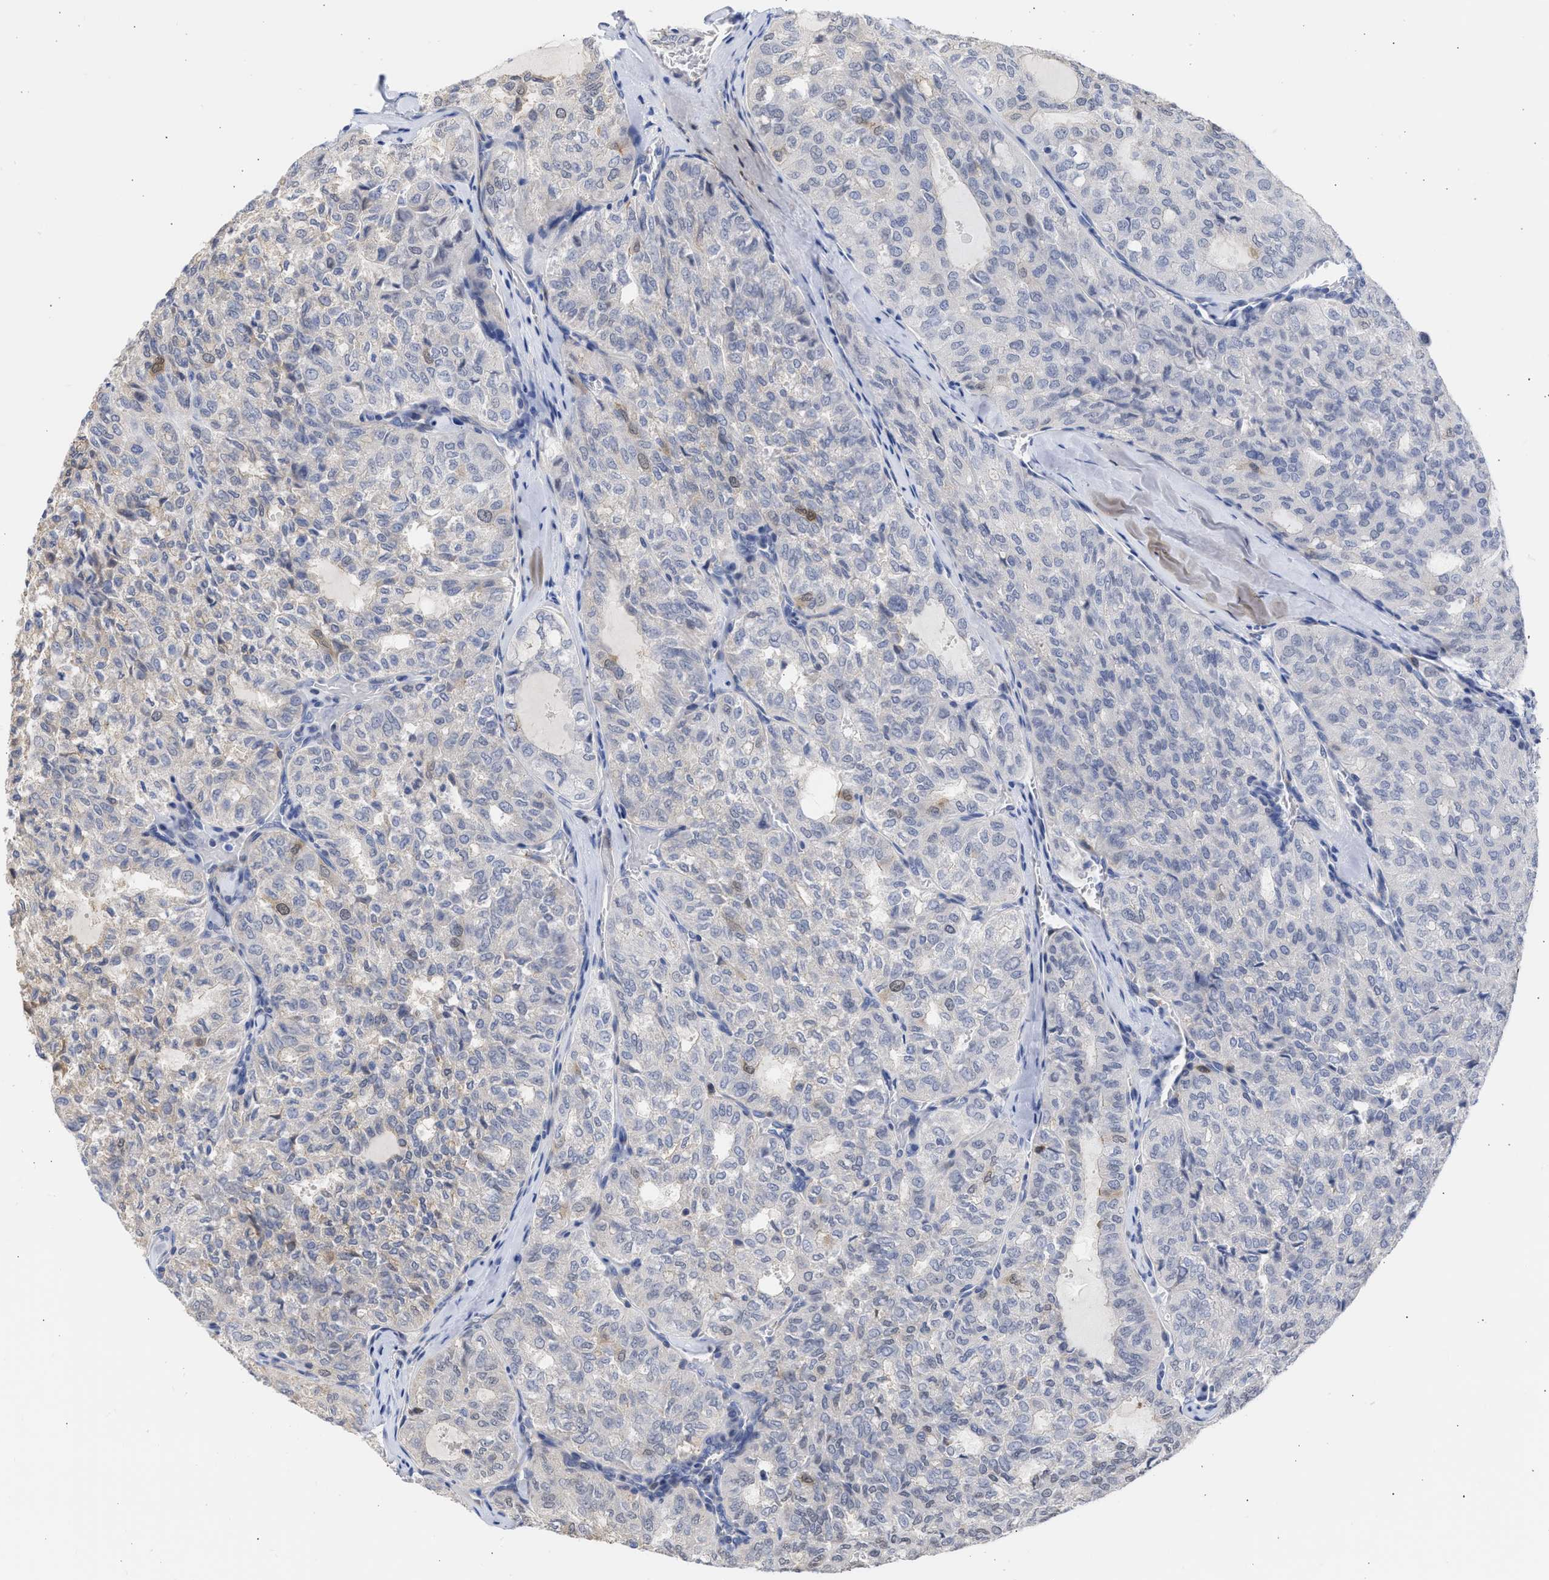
{"staining": {"intensity": "negative", "quantity": "none", "location": "none"}, "tissue": "thyroid cancer", "cell_type": "Tumor cells", "image_type": "cancer", "snomed": [{"axis": "morphology", "description": "Follicular adenoma carcinoma, NOS"}, {"axis": "topography", "description": "Thyroid gland"}], "caption": "Image shows no significant protein expression in tumor cells of follicular adenoma carcinoma (thyroid). The staining was performed using DAB to visualize the protein expression in brown, while the nuclei were stained in blue with hematoxylin (Magnification: 20x).", "gene": "THRA", "patient": {"sex": "male", "age": 75}}